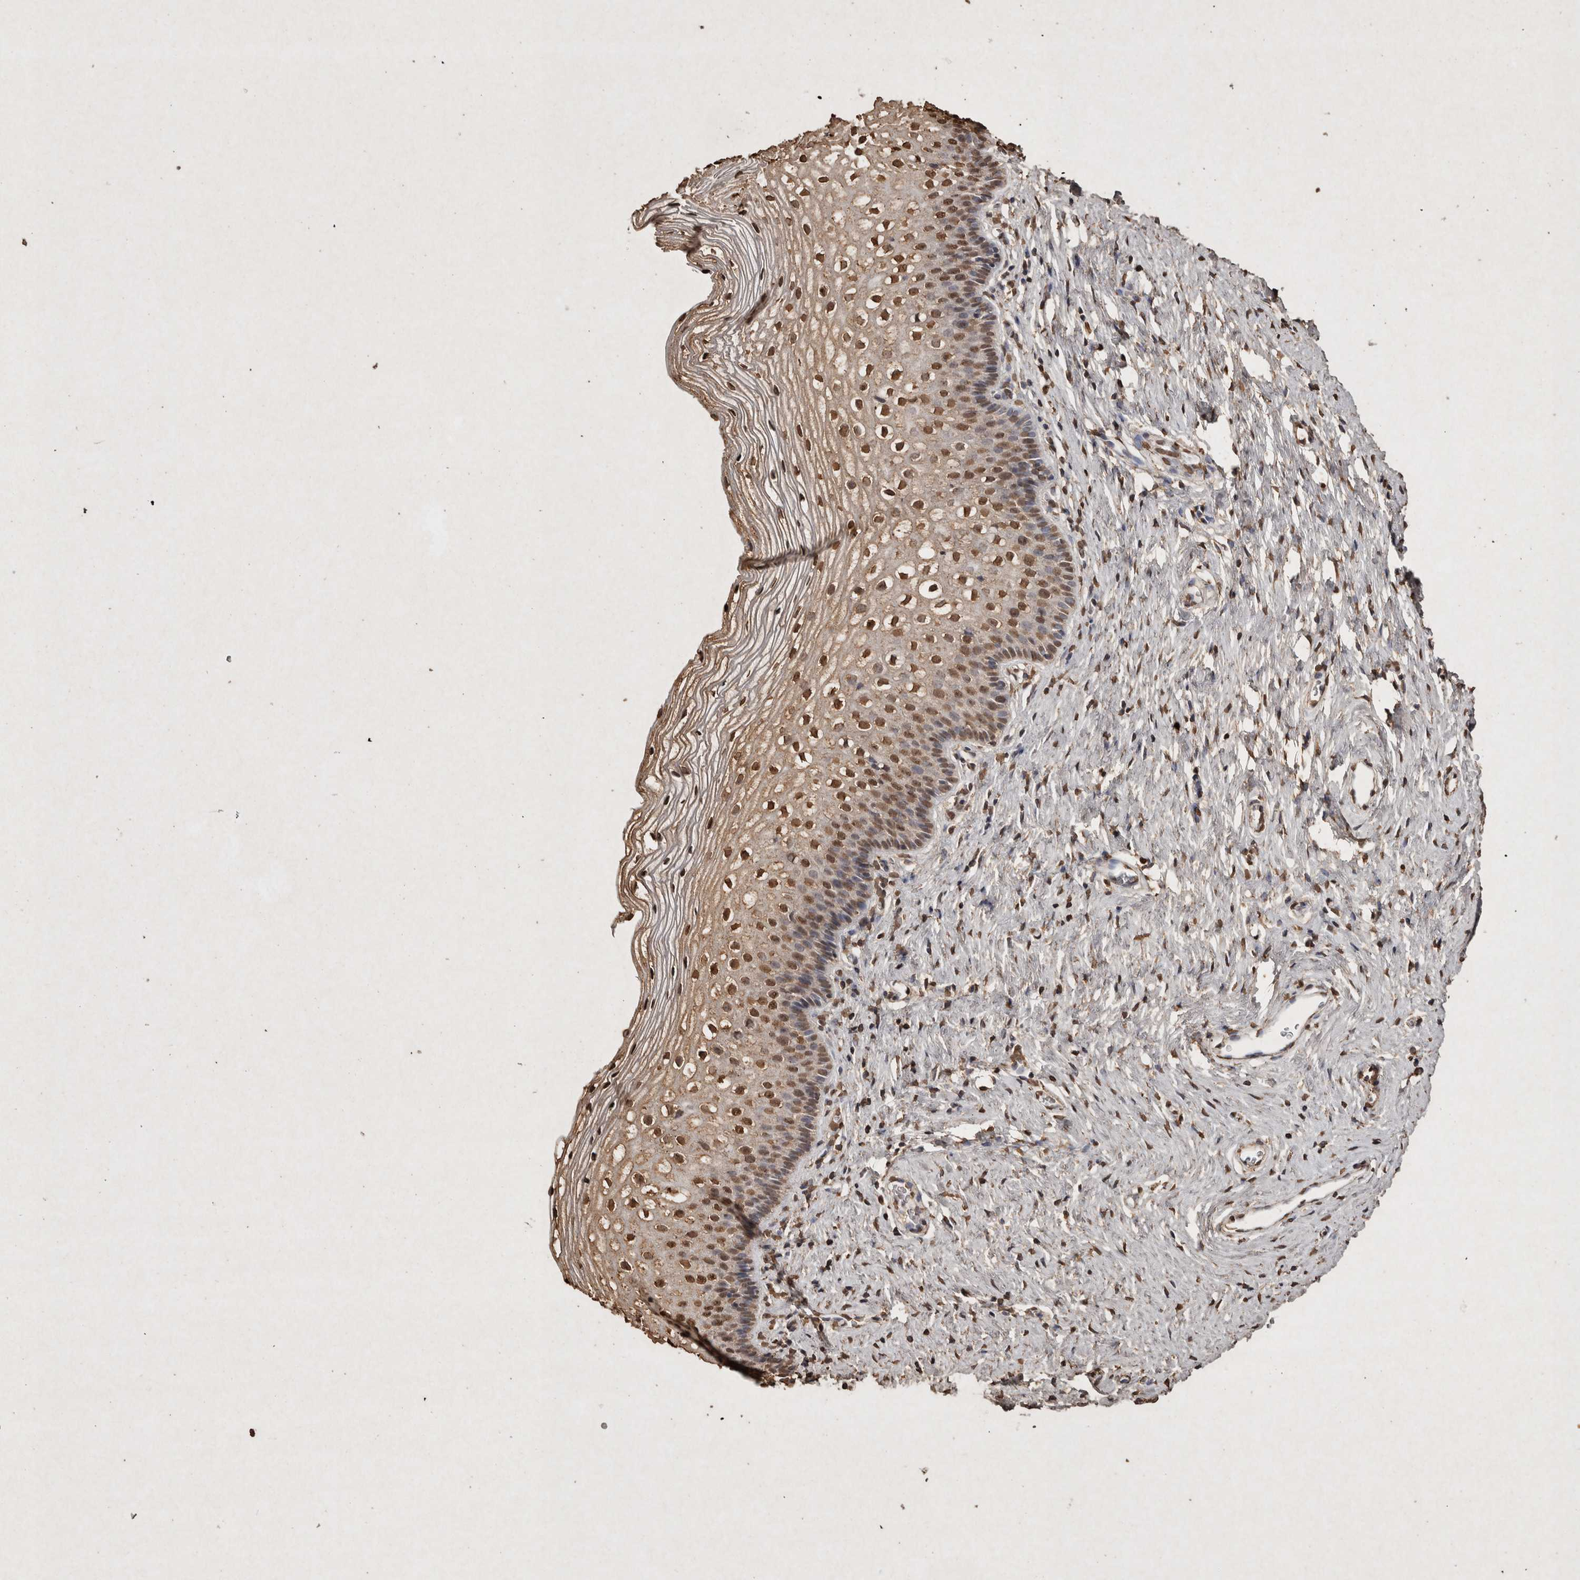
{"staining": {"intensity": "strong", "quantity": ">75%", "location": "nuclear"}, "tissue": "cervix", "cell_type": "Squamous epithelial cells", "image_type": "normal", "snomed": [{"axis": "morphology", "description": "Normal tissue, NOS"}, {"axis": "topography", "description": "Cervix"}], "caption": "About >75% of squamous epithelial cells in benign cervix demonstrate strong nuclear protein positivity as visualized by brown immunohistochemical staining.", "gene": "FSTL3", "patient": {"sex": "female", "age": 27}}